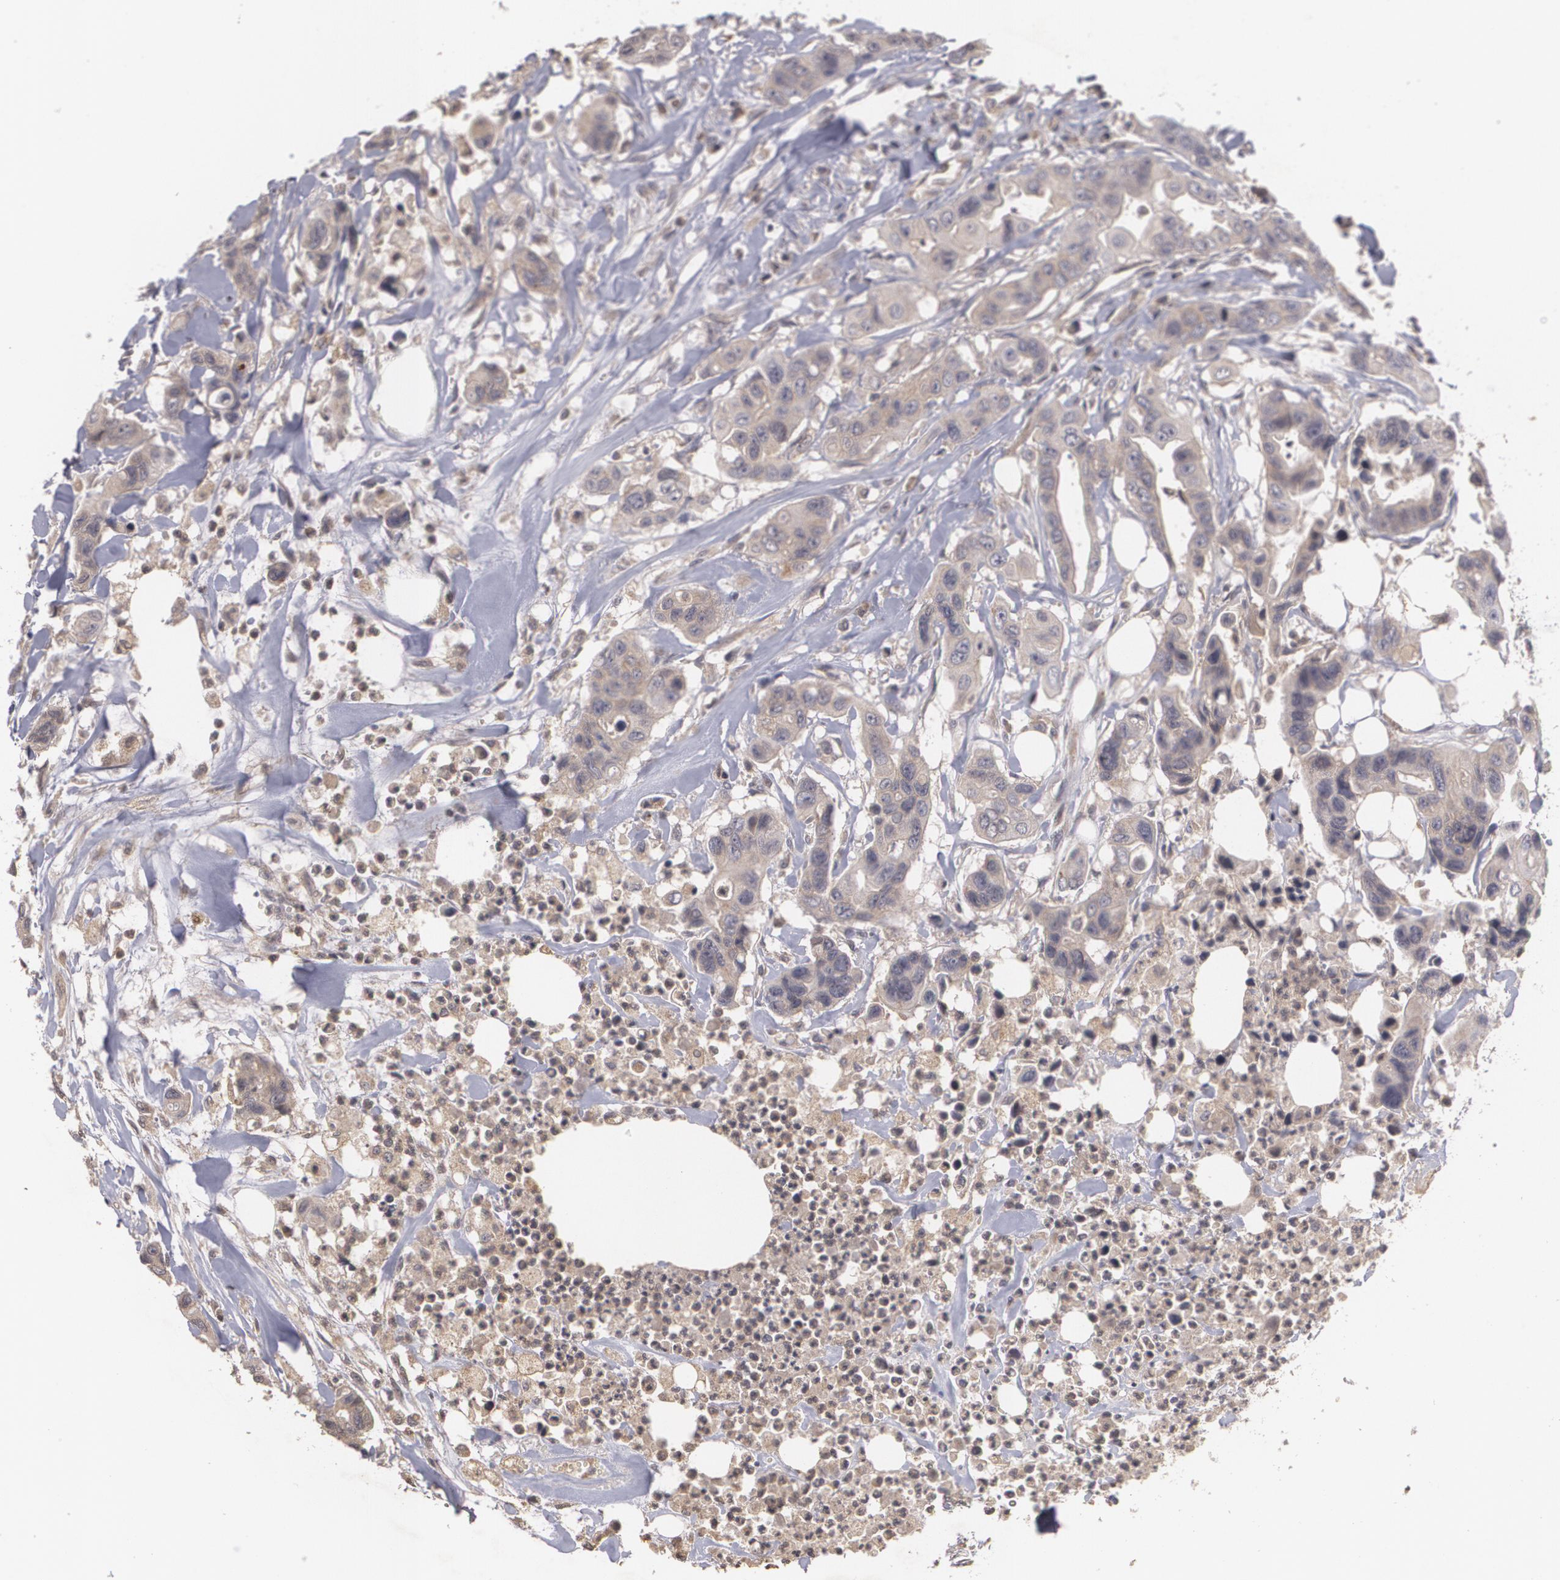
{"staining": {"intensity": "weak", "quantity": ">75%", "location": "cytoplasmic/membranous"}, "tissue": "colorectal cancer", "cell_type": "Tumor cells", "image_type": "cancer", "snomed": [{"axis": "morphology", "description": "Adenocarcinoma, NOS"}, {"axis": "topography", "description": "Colon"}], "caption": "Colorectal adenocarcinoma stained with immunohistochemistry (IHC) exhibits weak cytoplasmic/membranous positivity in approximately >75% of tumor cells. (Brightfield microscopy of DAB IHC at high magnification).", "gene": "HRAS", "patient": {"sex": "female", "age": 70}}